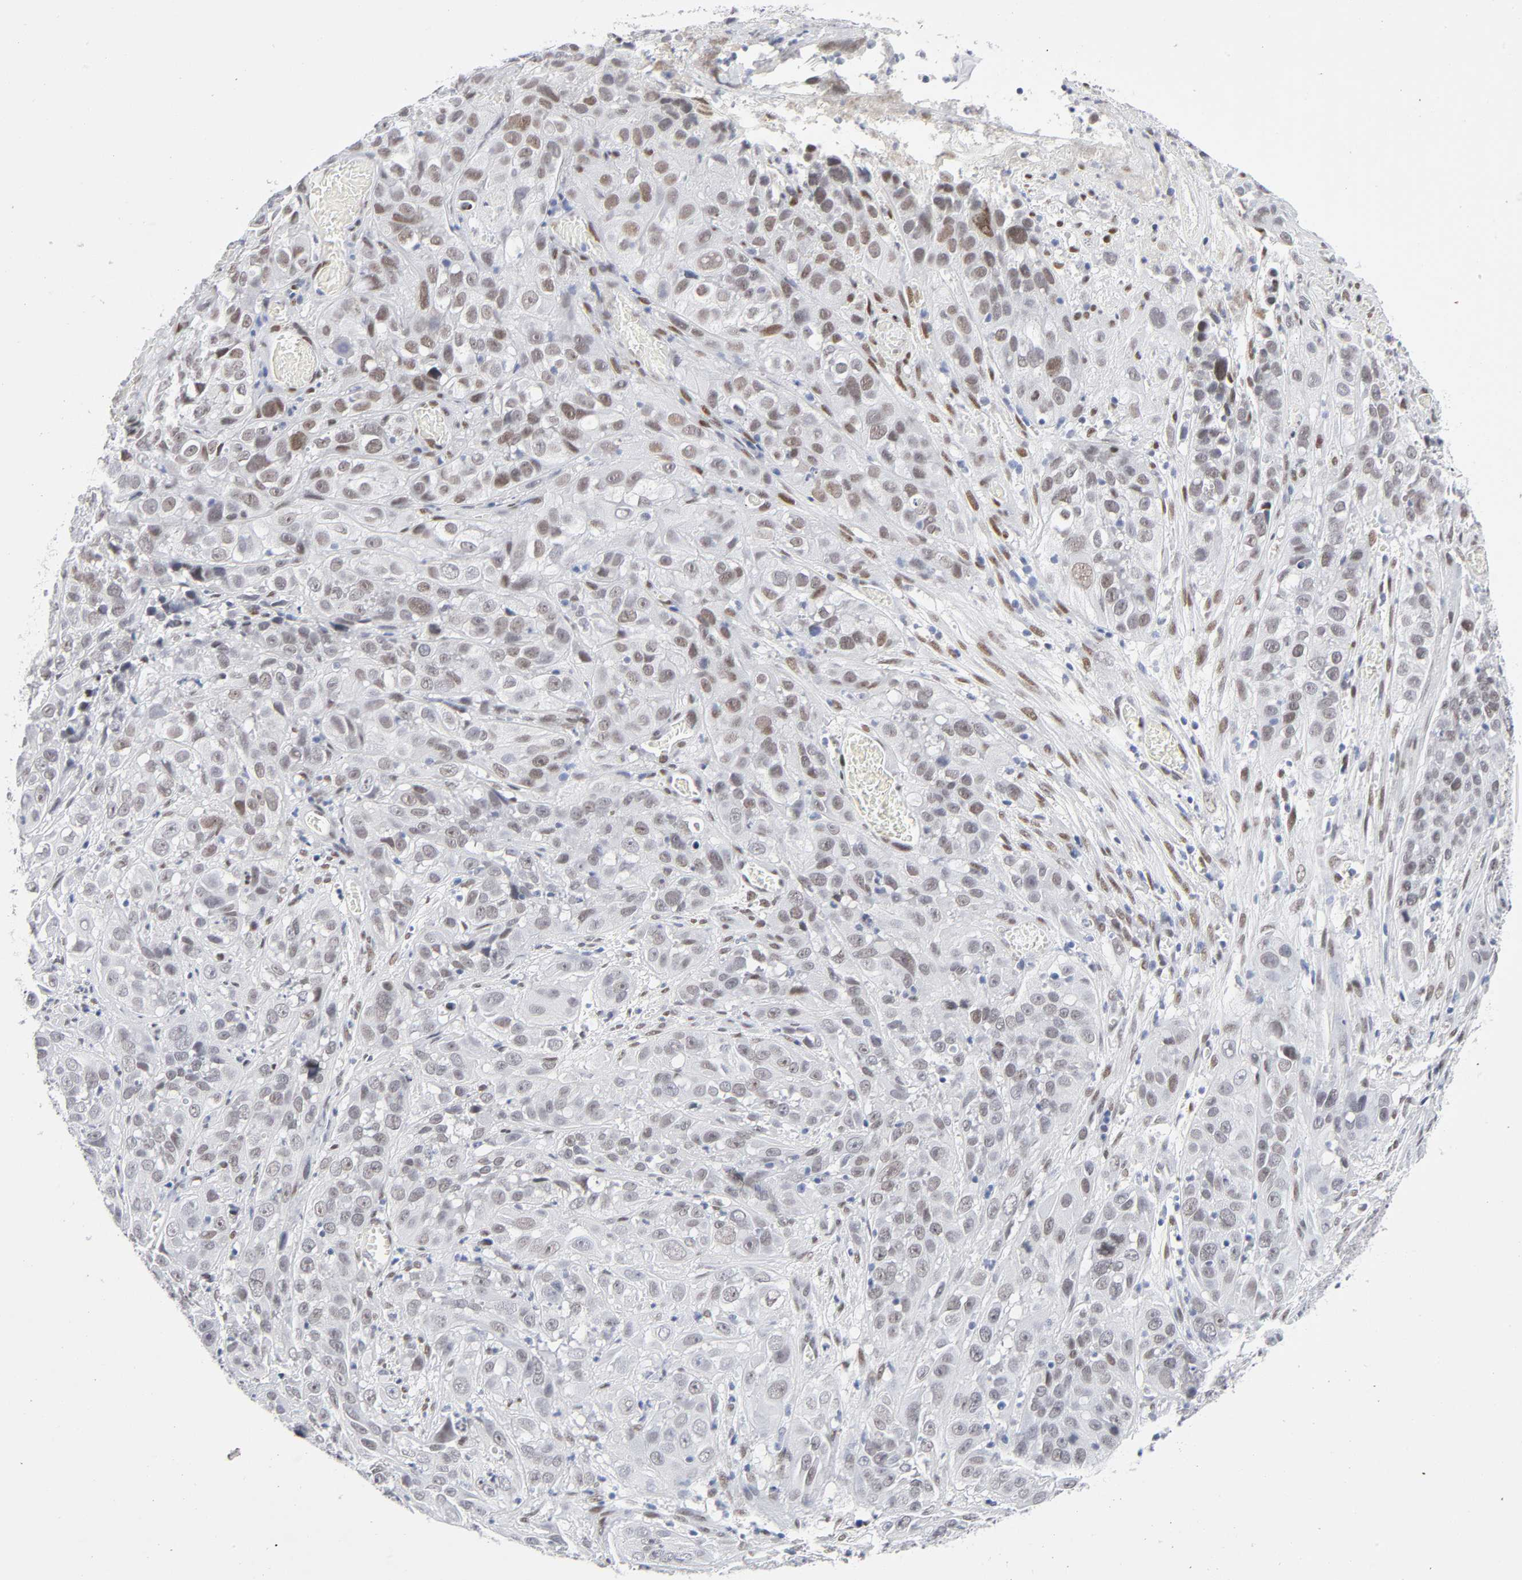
{"staining": {"intensity": "weak", "quantity": ">75%", "location": "nuclear"}, "tissue": "cervical cancer", "cell_type": "Tumor cells", "image_type": "cancer", "snomed": [{"axis": "morphology", "description": "Squamous cell carcinoma, NOS"}, {"axis": "topography", "description": "Cervix"}], "caption": "Immunohistochemical staining of human squamous cell carcinoma (cervical) shows weak nuclear protein staining in about >75% of tumor cells.", "gene": "NFIC", "patient": {"sex": "female", "age": 32}}